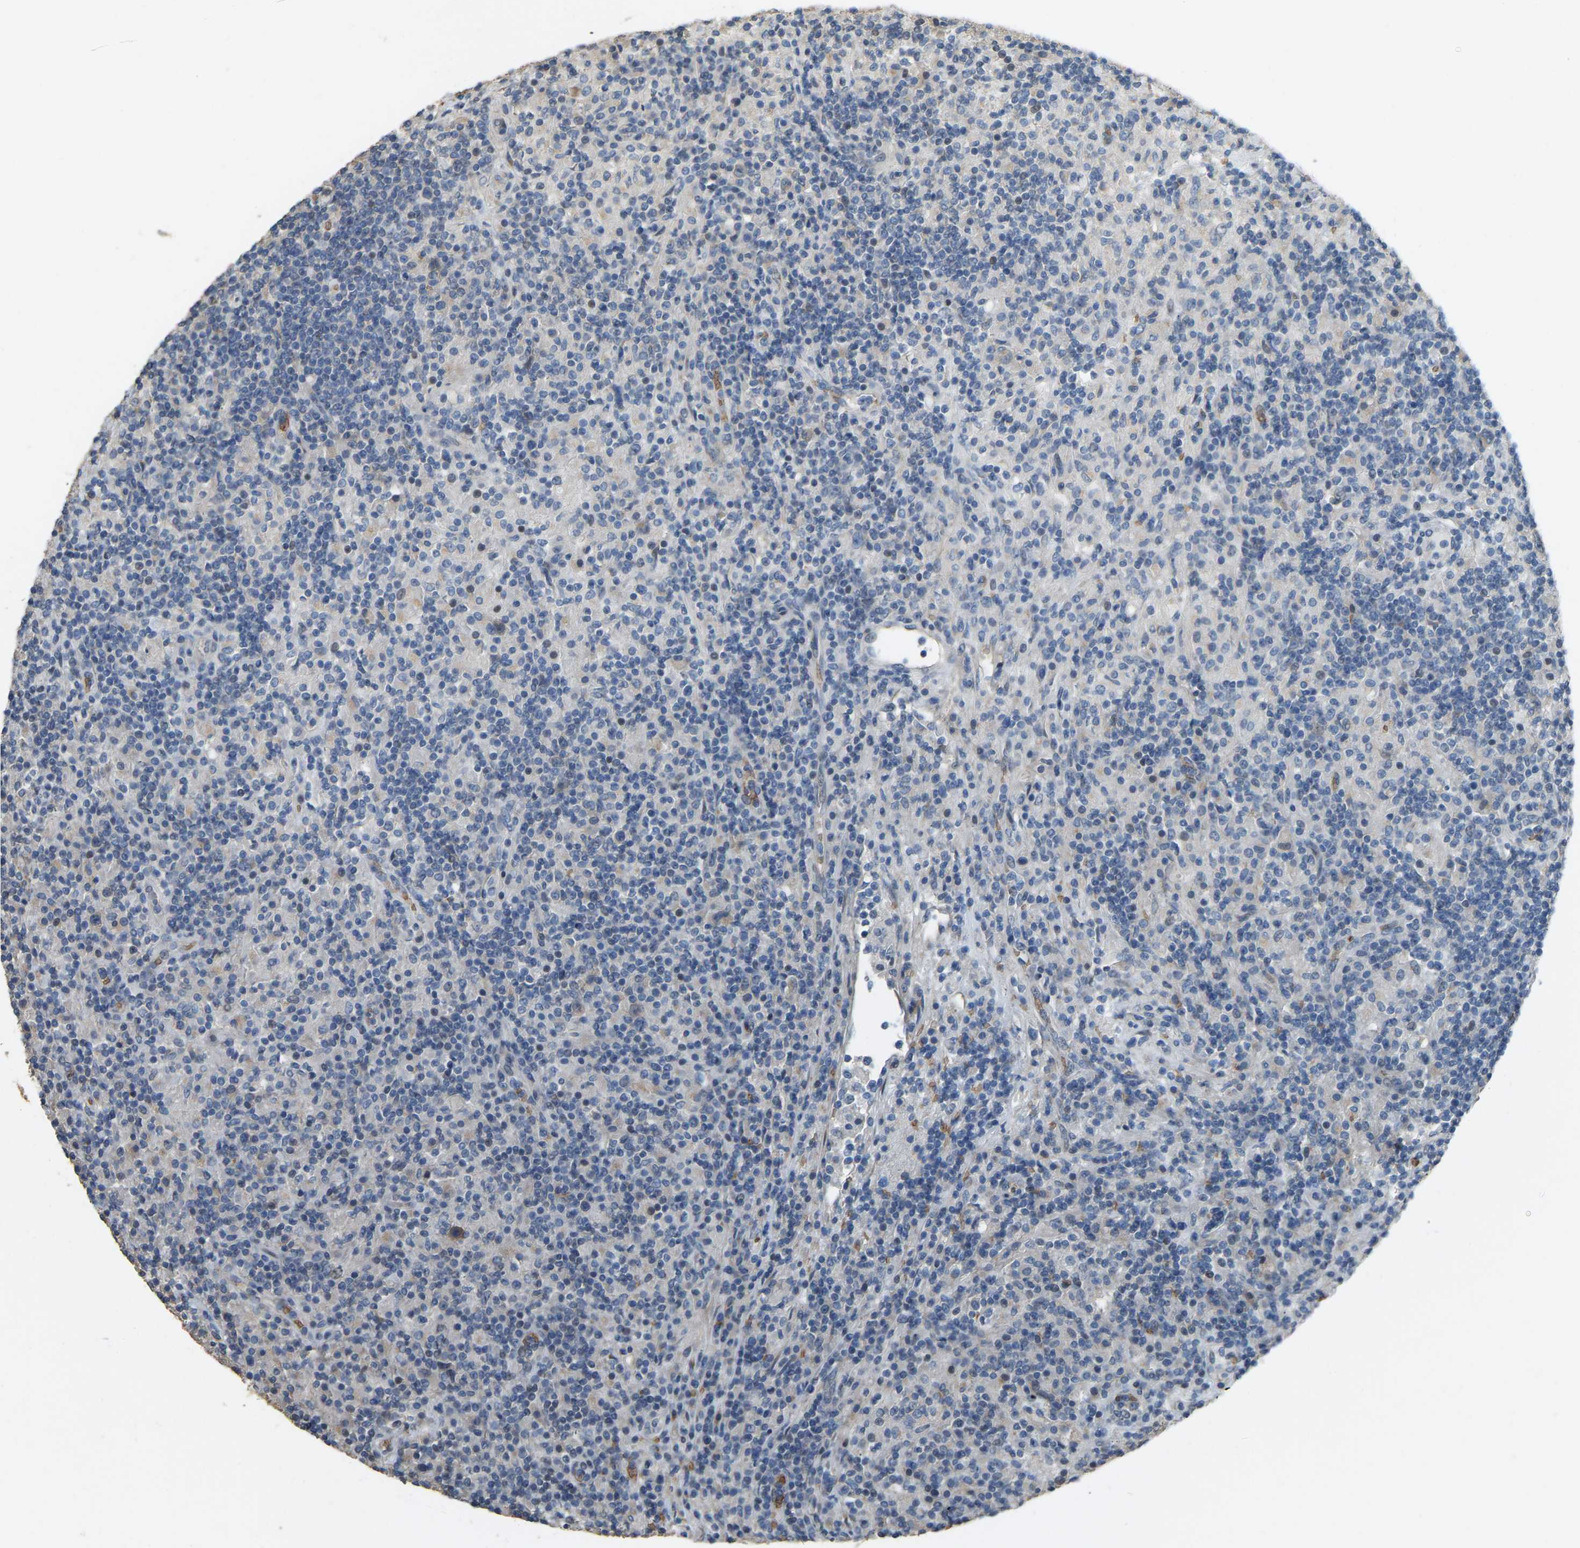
{"staining": {"intensity": "weak", "quantity": "<25%", "location": "cytoplasmic/membranous"}, "tissue": "lymphoma", "cell_type": "Tumor cells", "image_type": "cancer", "snomed": [{"axis": "morphology", "description": "Hodgkin's disease, NOS"}, {"axis": "topography", "description": "Lymph node"}], "caption": "This histopathology image is of lymphoma stained with immunohistochemistry to label a protein in brown with the nuclei are counter-stained blue. There is no positivity in tumor cells.", "gene": "CFAP298", "patient": {"sex": "male", "age": 70}}